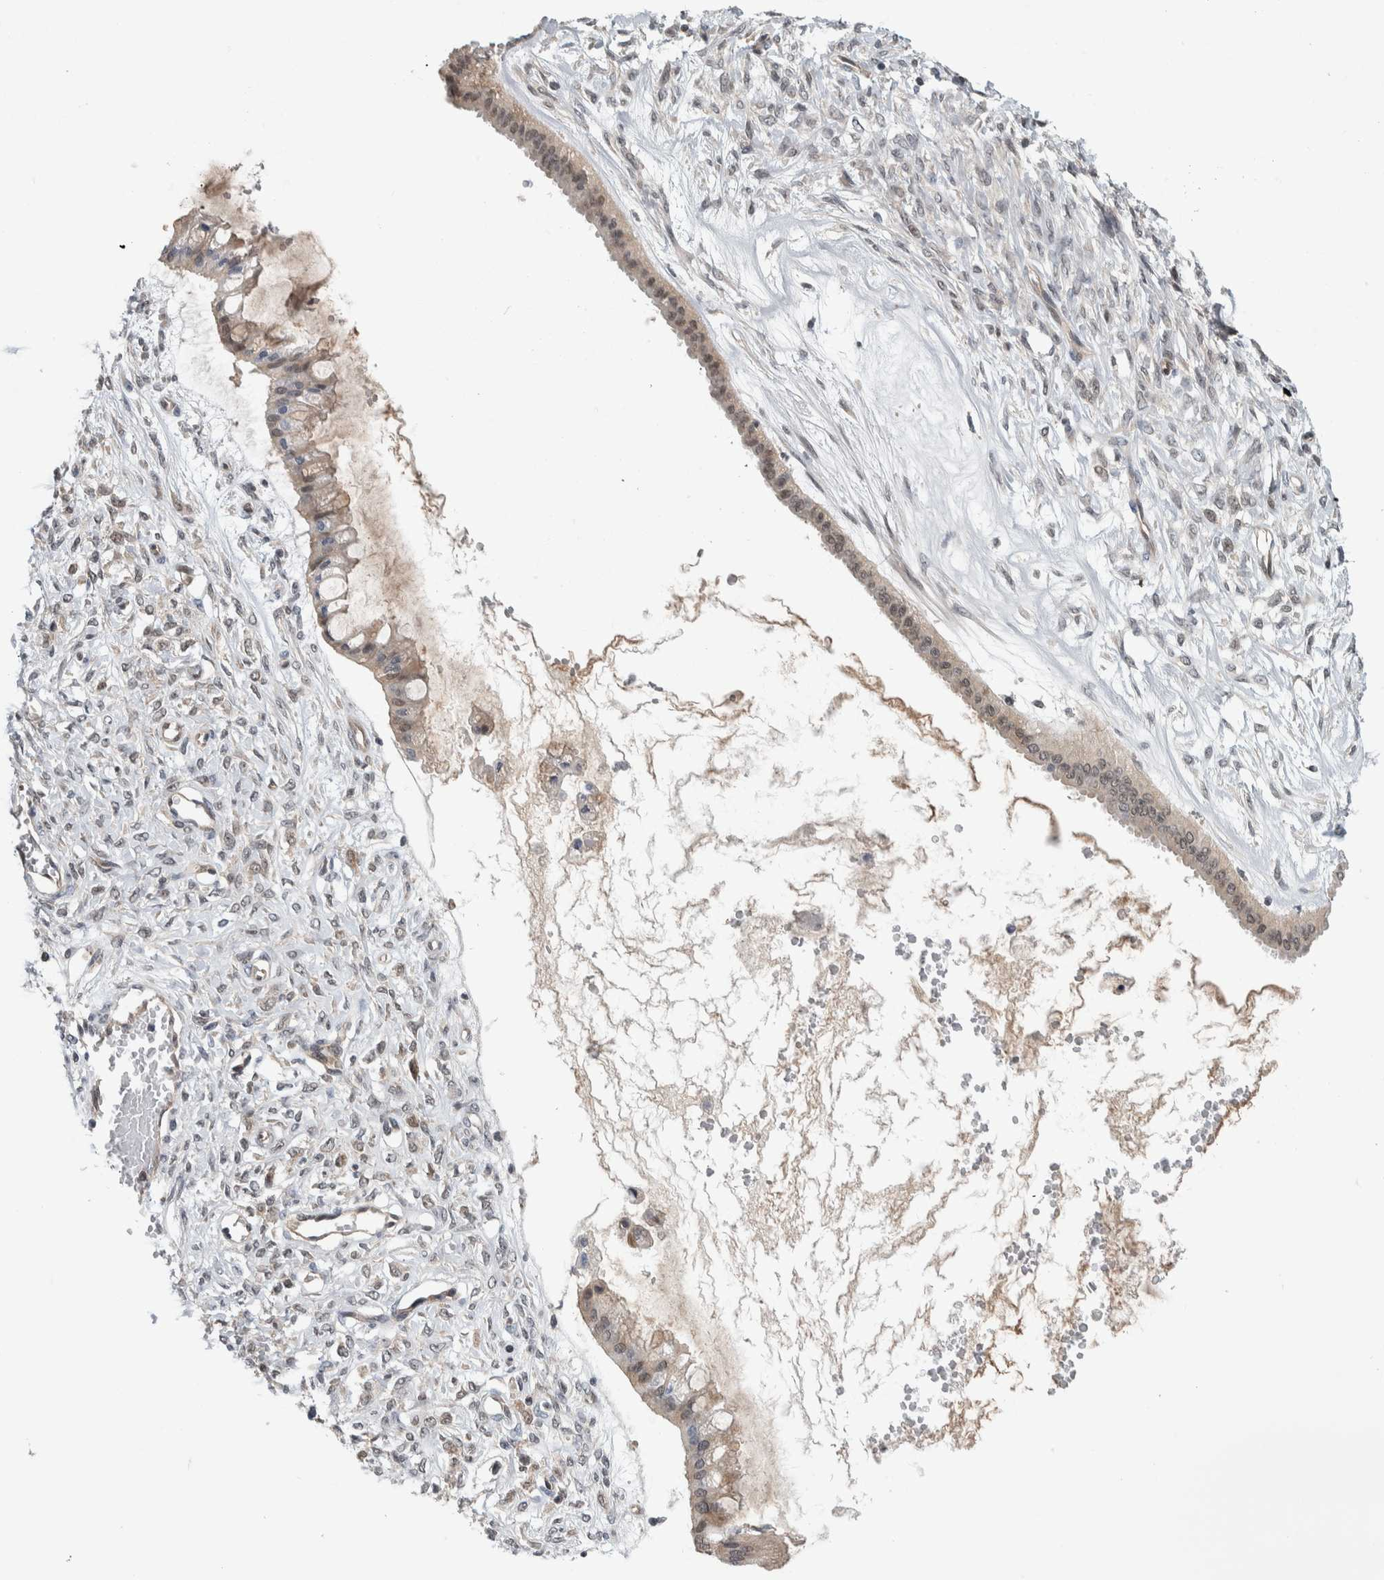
{"staining": {"intensity": "weak", "quantity": "25%-75%", "location": "cytoplasmic/membranous"}, "tissue": "ovarian cancer", "cell_type": "Tumor cells", "image_type": "cancer", "snomed": [{"axis": "morphology", "description": "Cystadenocarcinoma, mucinous, NOS"}, {"axis": "topography", "description": "Ovary"}], "caption": "Human ovarian mucinous cystadenocarcinoma stained with a protein marker reveals weak staining in tumor cells.", "gene": "CCDC43", "patient": {"sex": "female", "age": 73}}